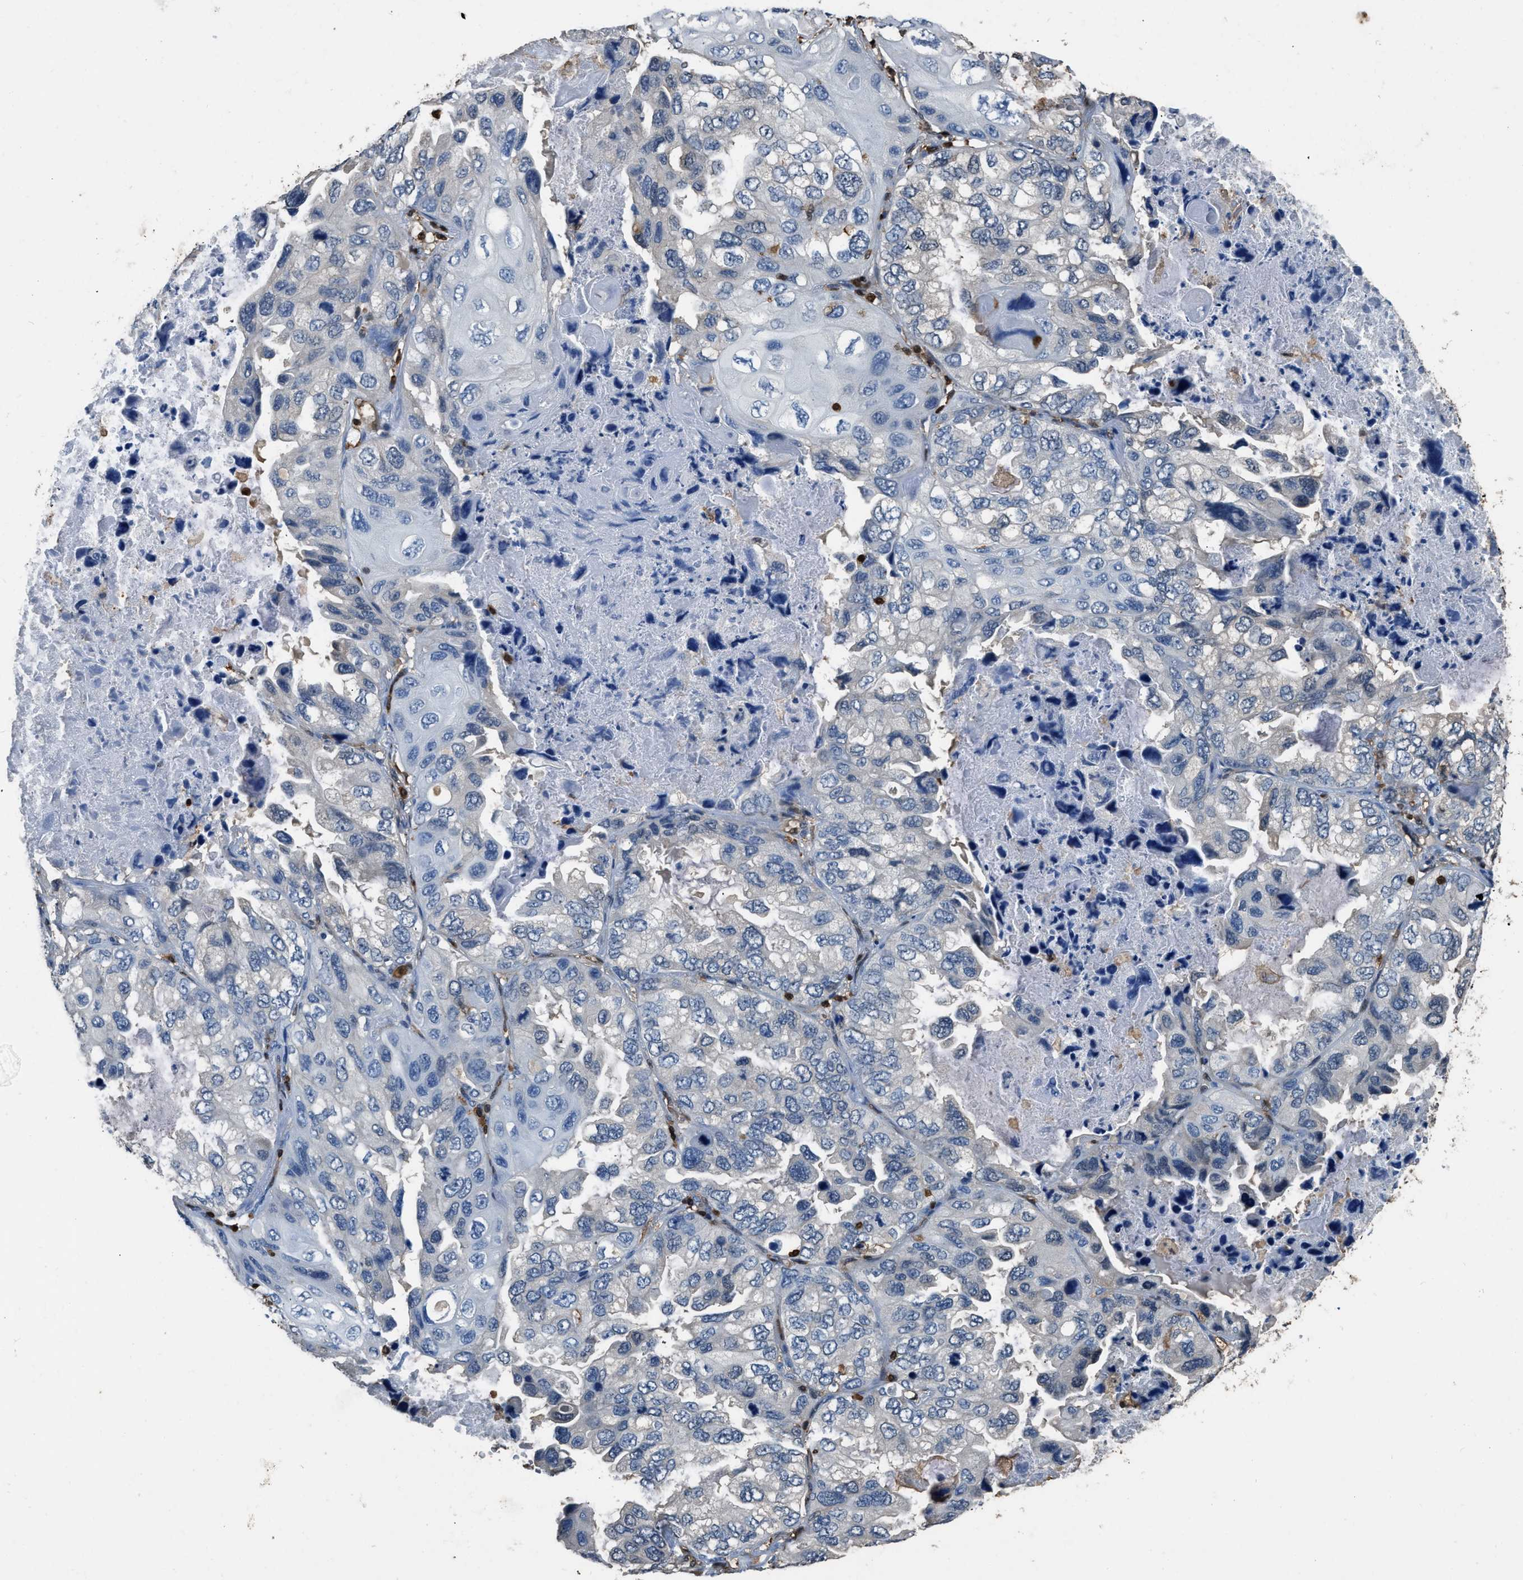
{"staining": {"intensity": "negative", "quantity": "none", "location": "none"}, "tissue": "lung cancer", "cell_type": "Tumor cells", "image_type": "cancer", "snomed": [{"axis": "morphology", "description": "Squamous cell carcinoma, NOS"}, {"axis": "topography", "description": "Lung"}], "caption": "A histopathology image of lung cancer stained for a protein reveals no brown staining in tumor cells.", "gene": "ARHGDIB", "patient": {"sex": "female", "age": 73}}